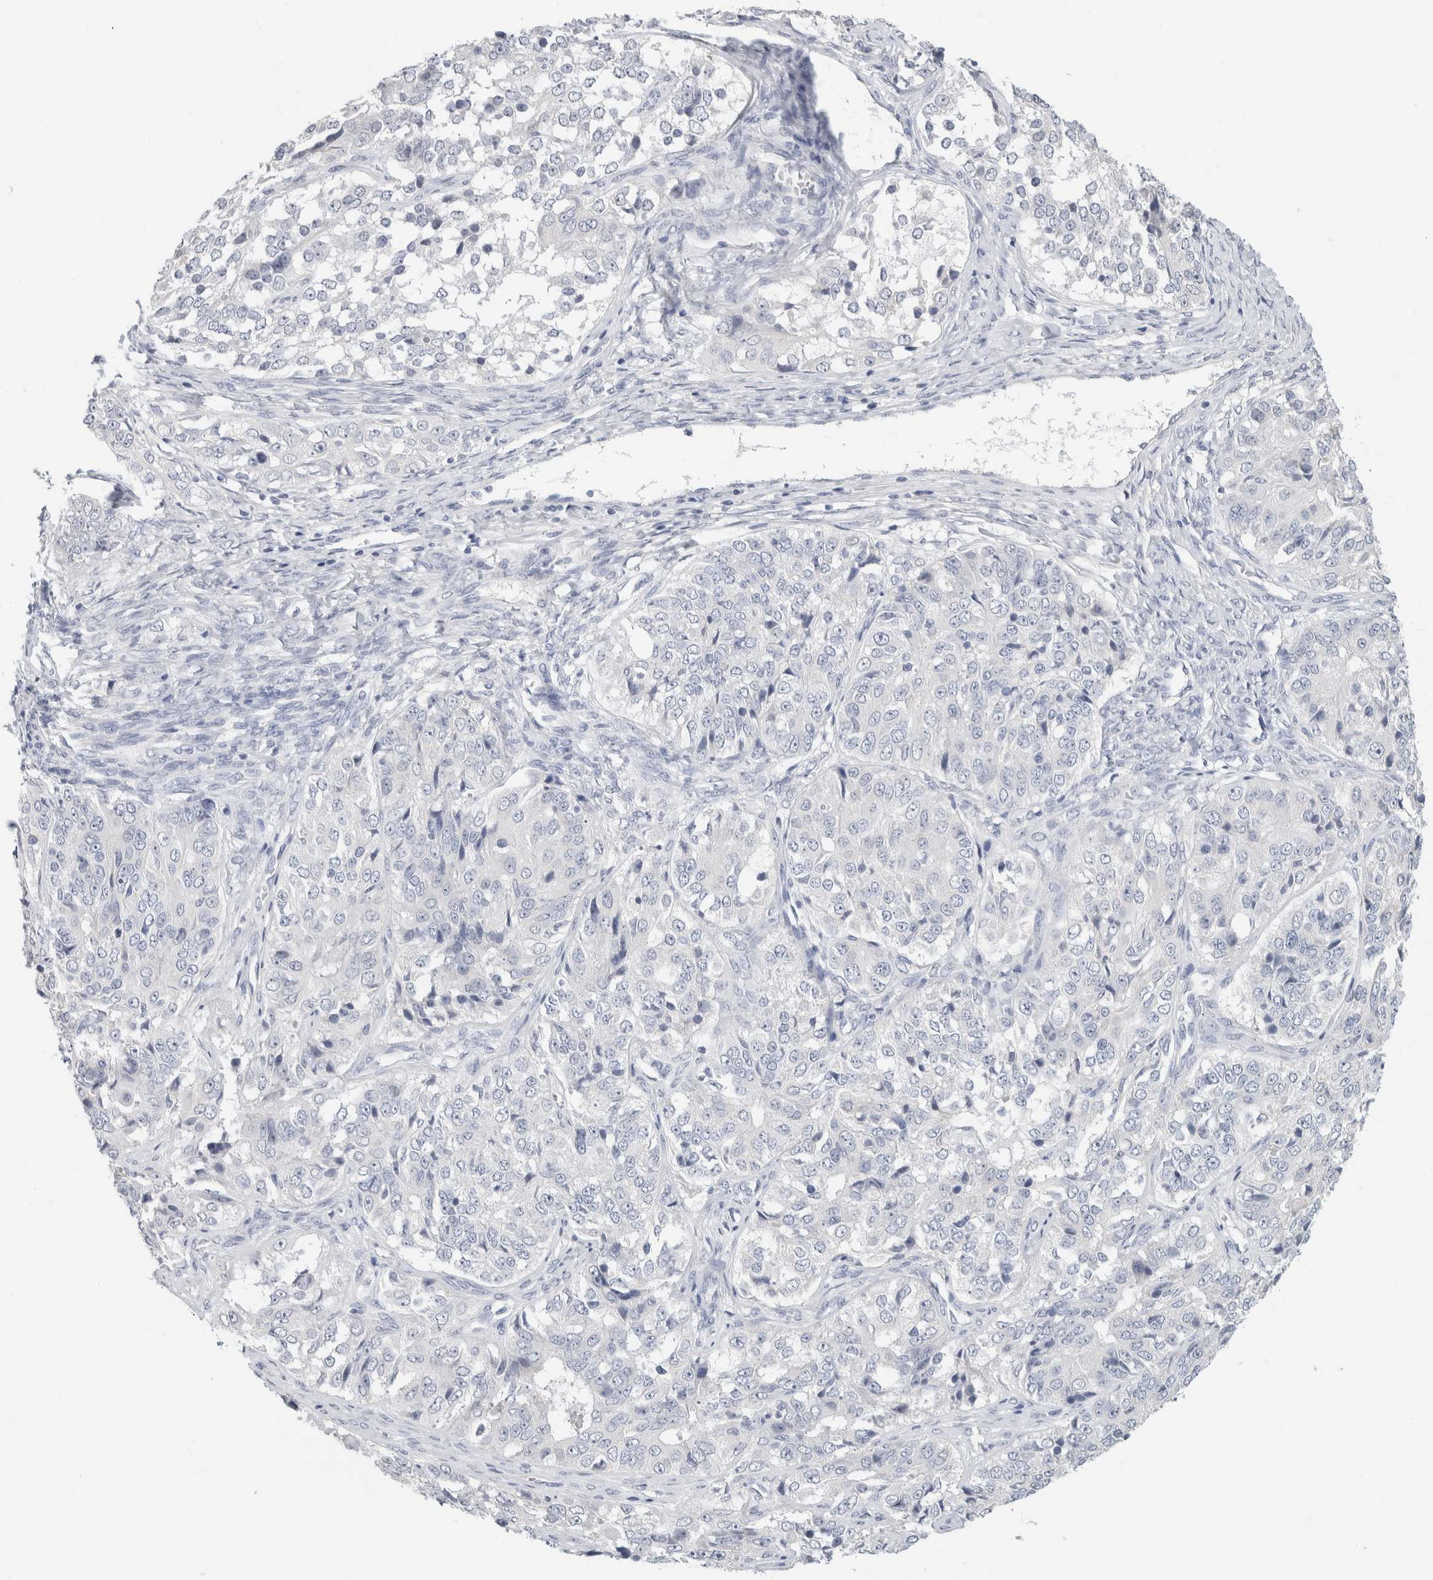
{"staining": {"intensity": "negative", "quantity": "none", "location": "none"}, "tissue": "ovarian cancer", "cell_type": "Tumor cells", "image_type": "cancer", "snomed": [{"axis": "morphology", "description": "Carcinoma, endometroid"}, {"axis": "topography", "description": "Ovary"}], "caption": "This is an IHC image of human ovarian endometroid carcinoma. There is no staining in tumor cells.", "gene": "BCAN", "patient": {"sex": "female", "age": 51}}